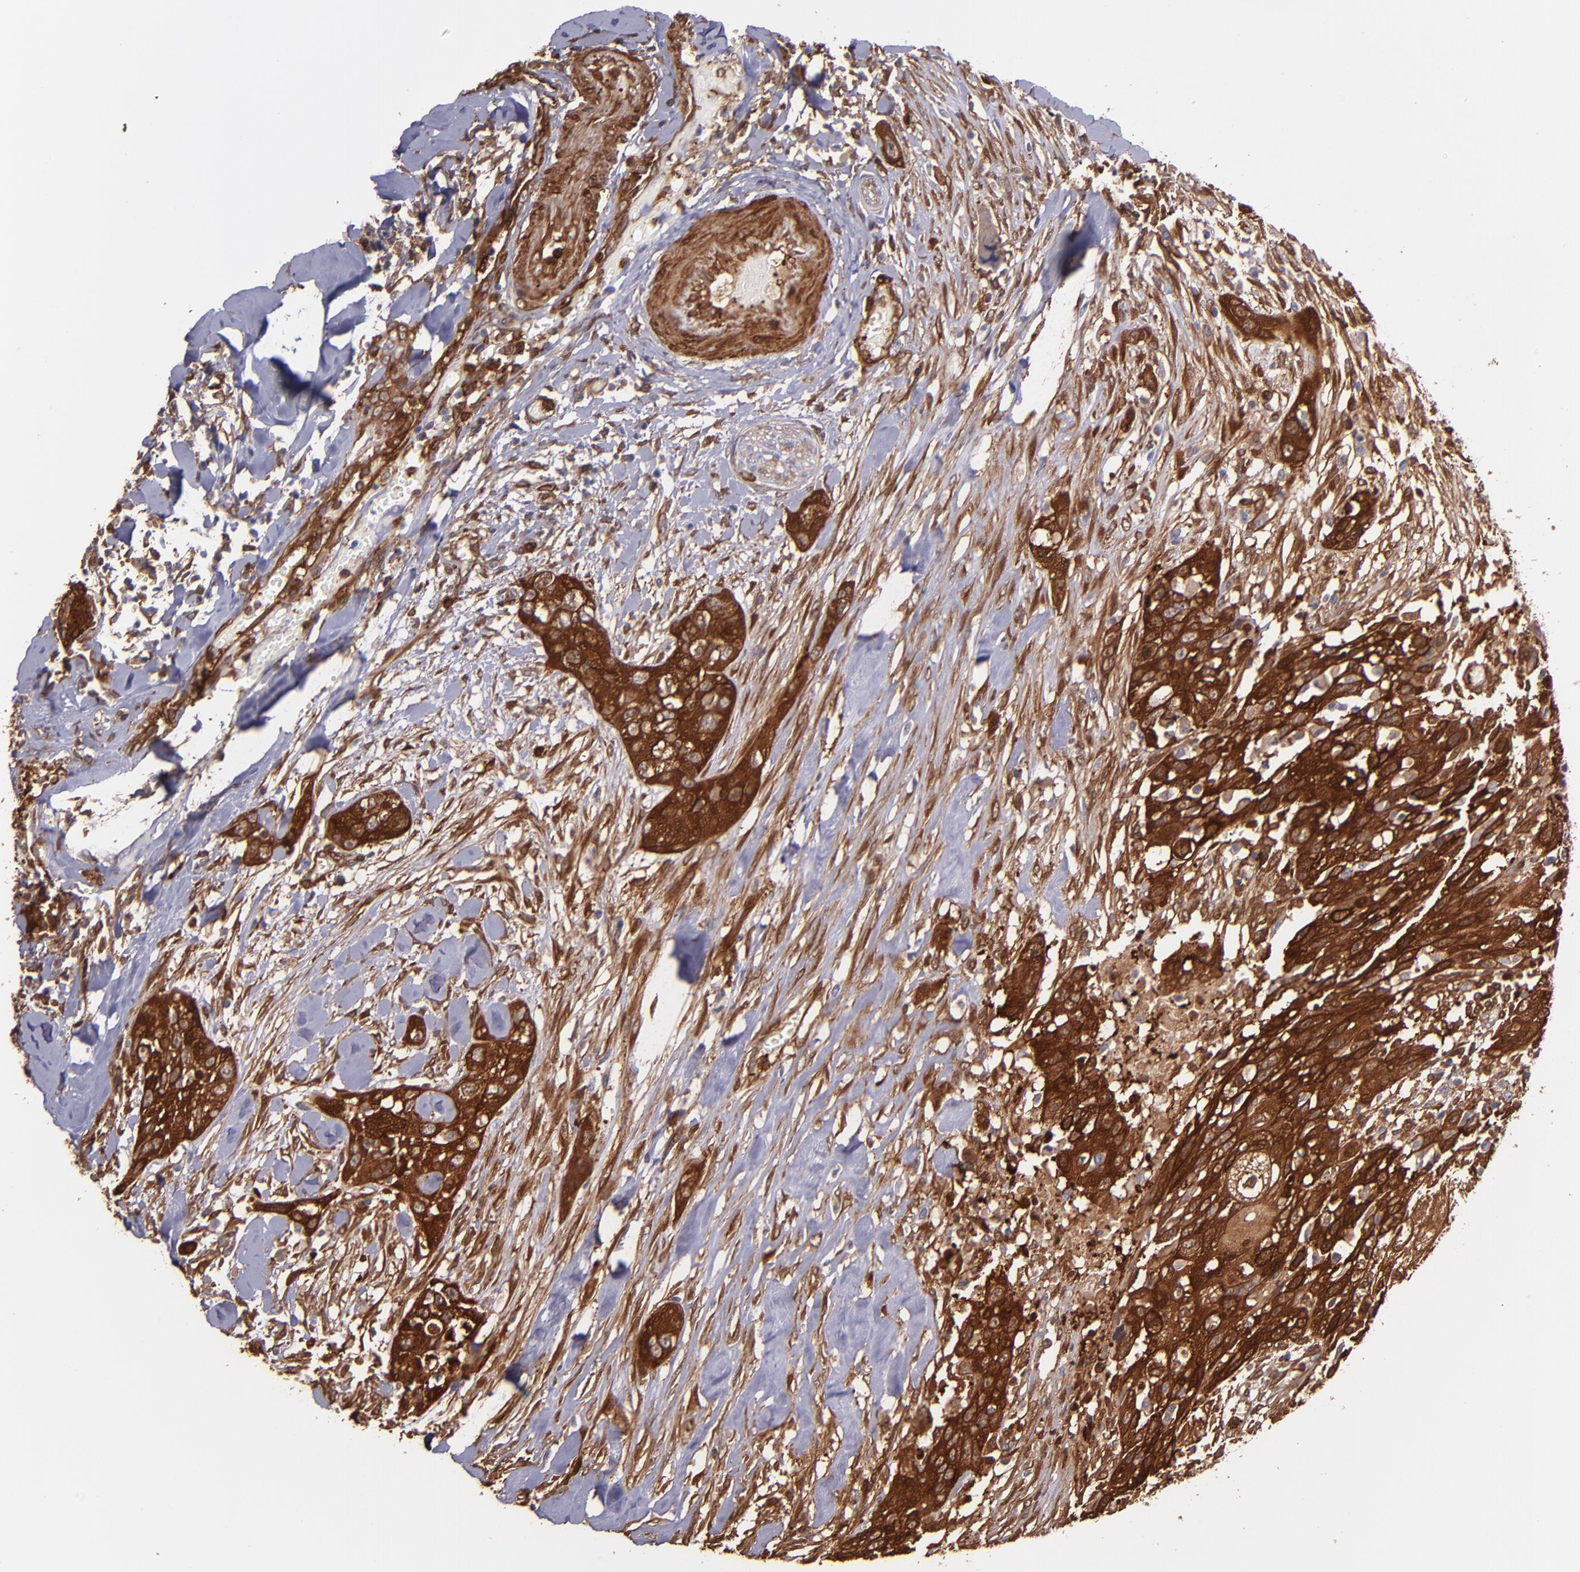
{"staining": {"intensity": "strong", "quantity": ">75%", "location": "cytoplasmic/membranous"}, "tissue": "head and neck cancer", "cell_type": "Tumor cells", "image_type": "cancer", "snomed": [{"axis": "morphology", "description": "Neoplasm, malignant, NOS"}, {"axis": "topography", "description": "Salivary gland"}, {"axis": "topography", "description": "Head-Neck"}], "caption": "Protein staining of head and neck neoplasm (malignant) tissue displays strong cytoplasmic/membranous staining in approximately >75% of tumor cells.", "gene": "VCL", "patient": {"sex": "male", "age": 43}}